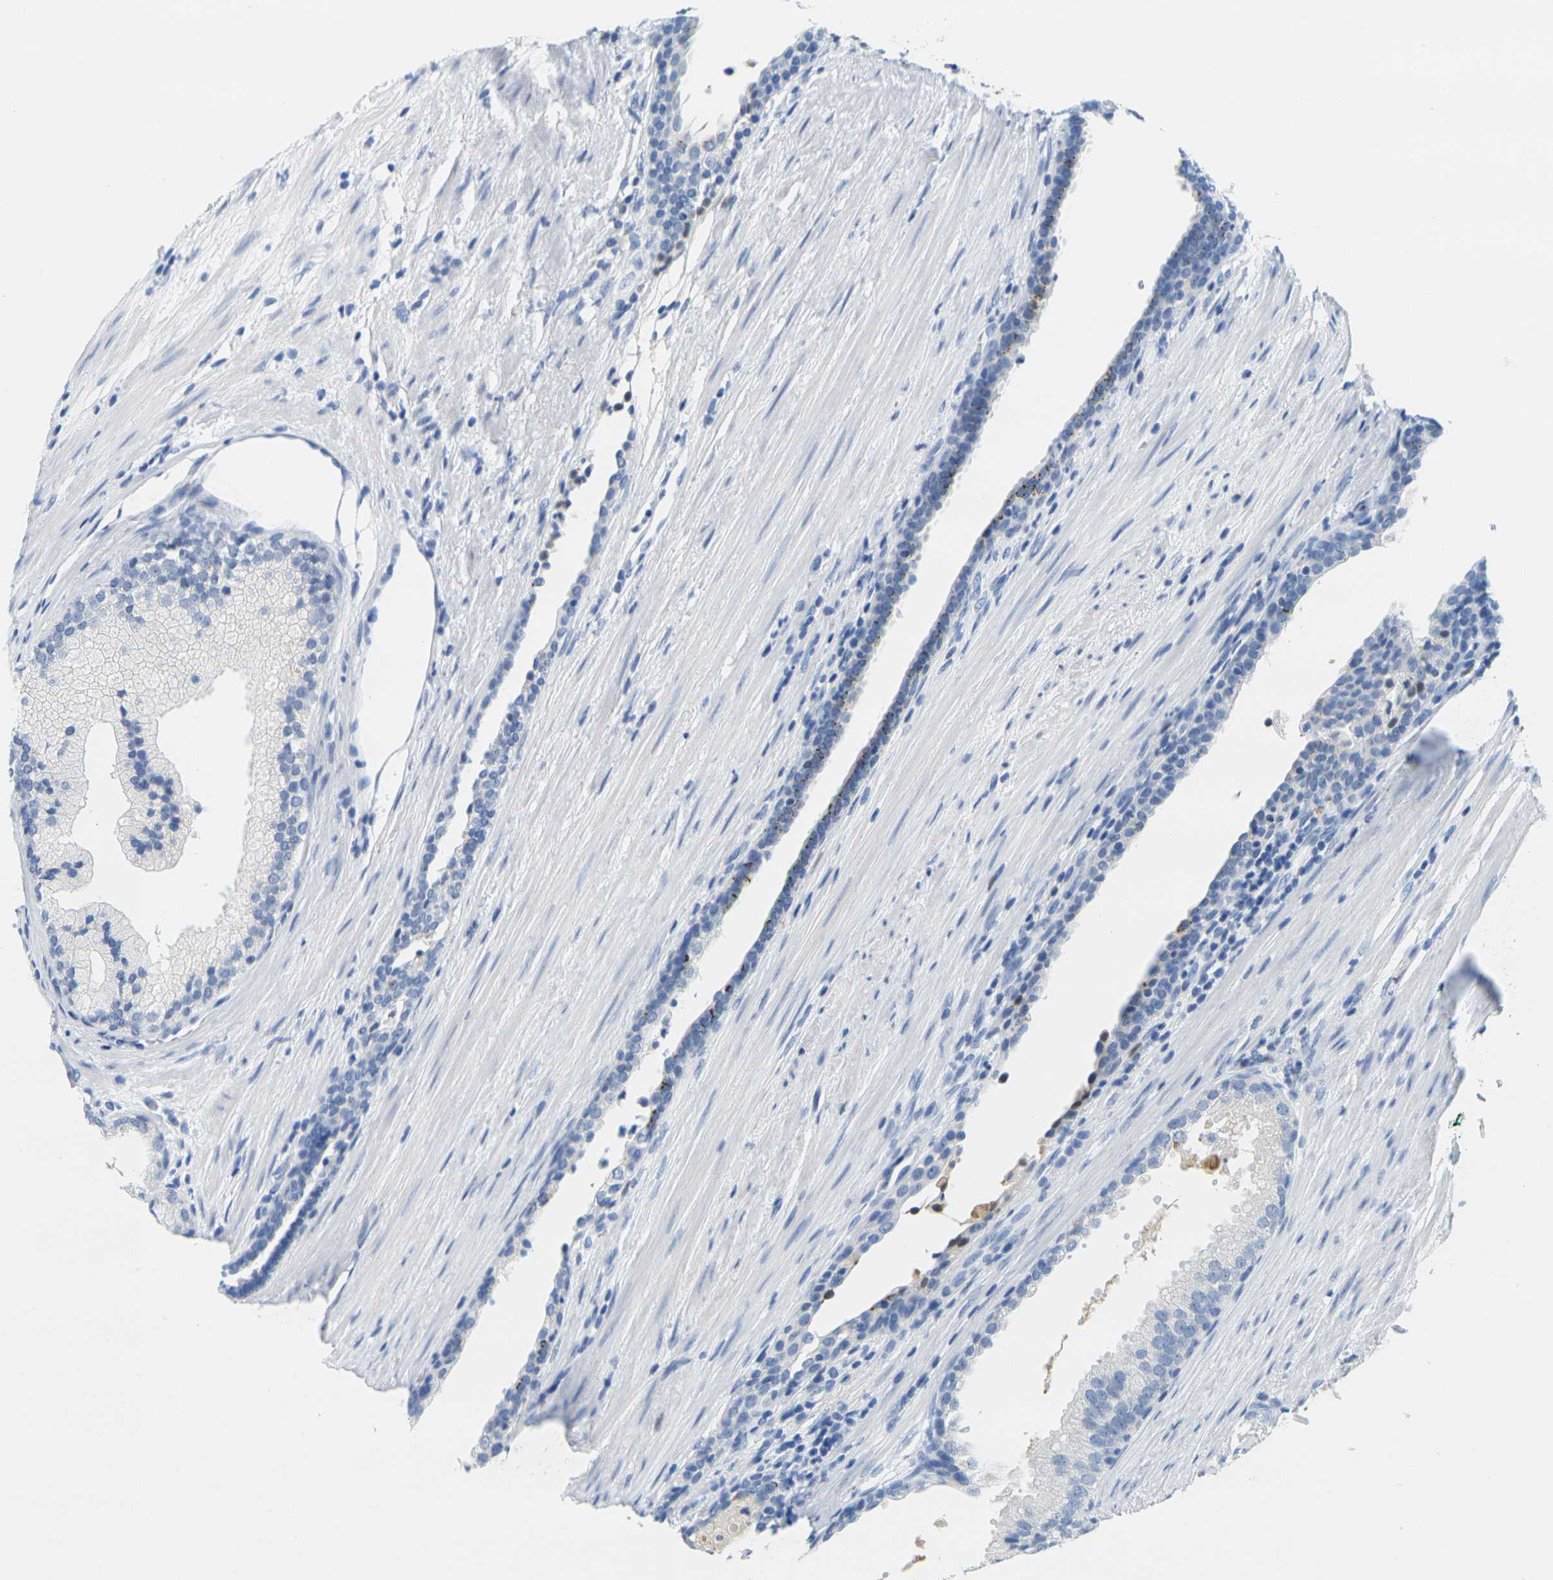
{"staining": {"intensity": "negative", "quantity": "none", "location": "none"}, "tissue": "prostate cancer", "cell_type": "Tumor cells", "image_type": "cancer", "snomed": [{"axis": "morphology", "description": "Adenocarcinoma, Low grade"}, {"axis": "topography", "description": "Prostate"}], "caption": "High magnification brightfield microscopy of prostate low-grade adenocarcinoma stained with DAB (brown) and counterstained with hematoxylin (blue): tumor cells show no significant expression. (Brightfield microscopy of DAB immunohistochemistry (IHC) at high magnification).", "gene": "FAM3D", "patient": {"sex": "male", "age": 69}}